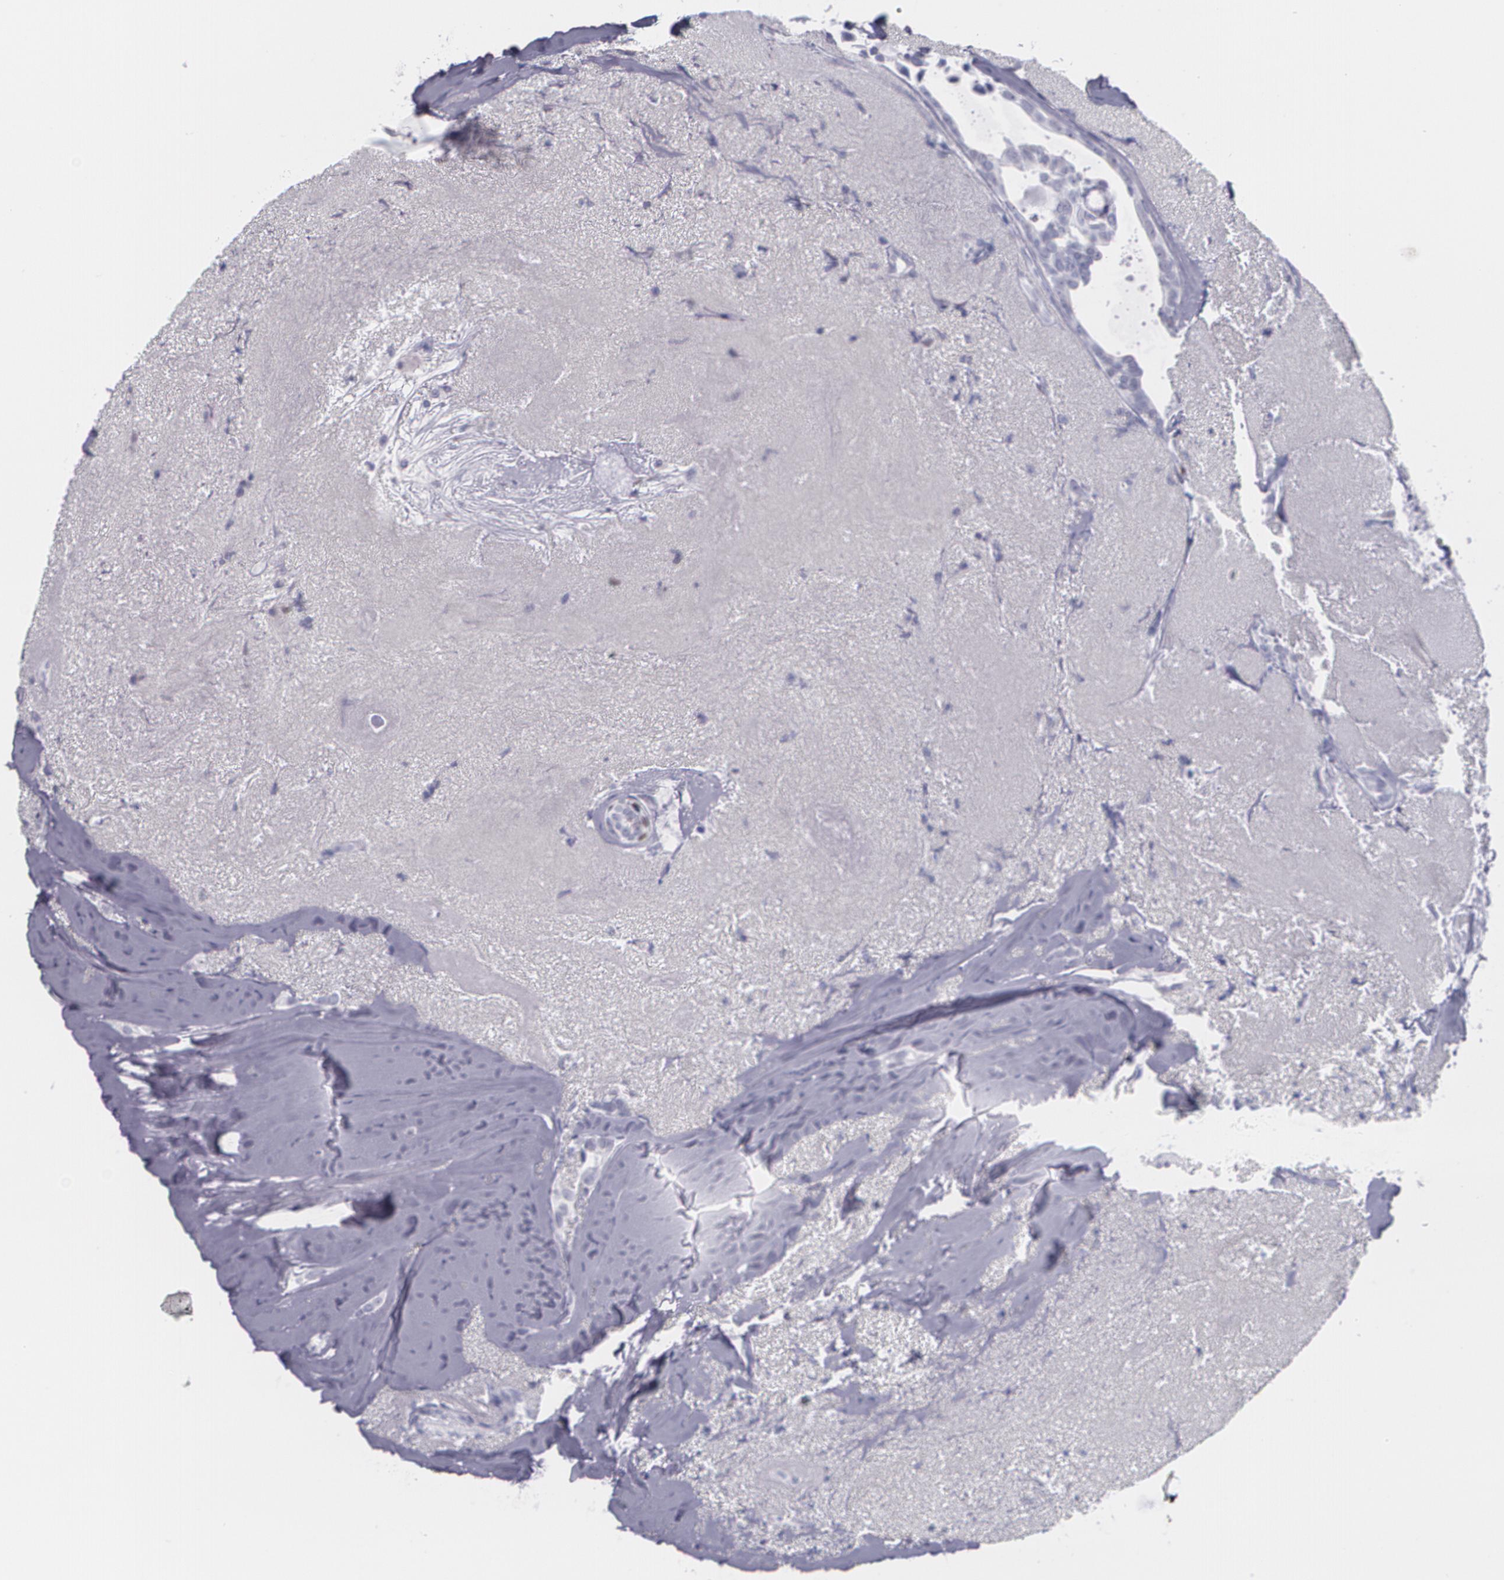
{"staining": {"intensity": "negative", "quantity": "none", "location": "none"}, "tissue": "breast cancer", "cell_type": "Tumor cells", "image_type": "cancer", "snomed": [{"axis": "morphology", "description": "Duct carcinoma"}, {"axis": "topography", "description": "Breast"}], "caption": "Tumor cells are negative for brown protein staining in breast infiltrating ductal carcinoma.", "gene": "TP53", "patient": {"sex": "female", "age": 54}}